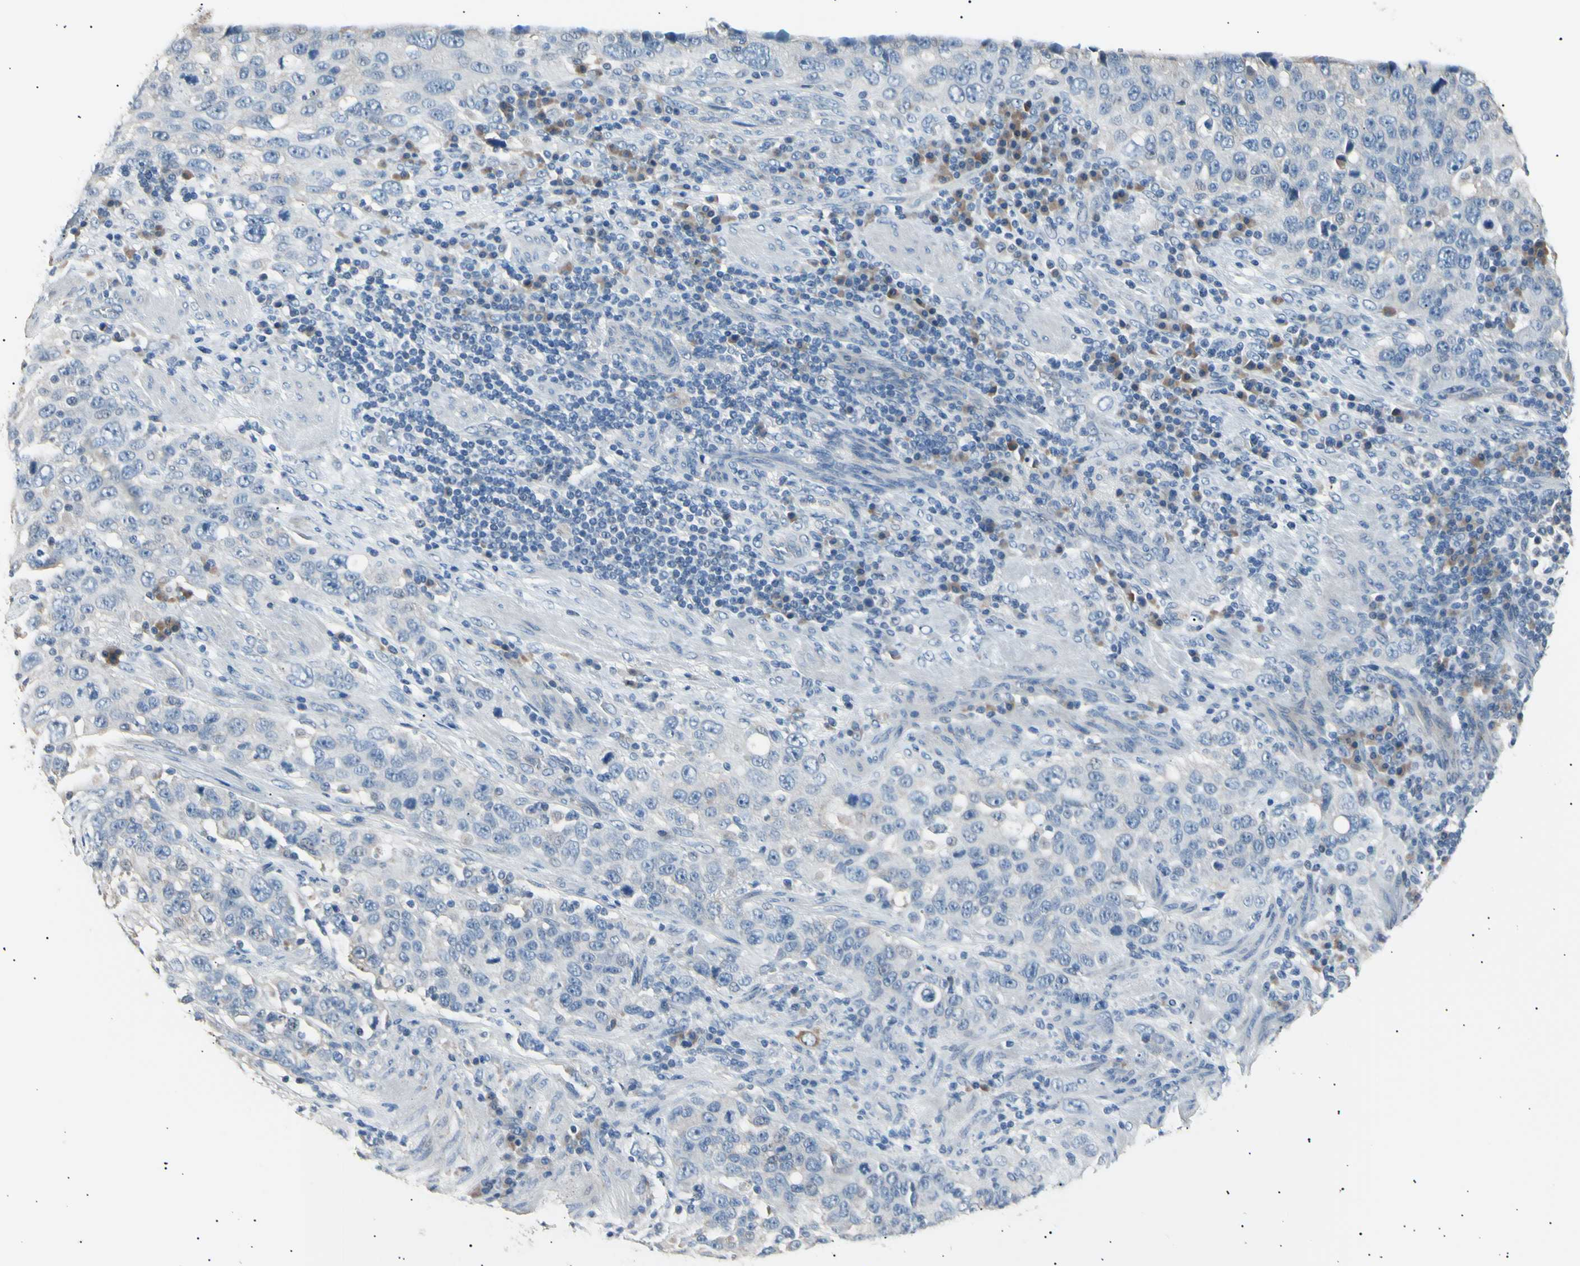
{"staining": {"intensity": "negative", "quantity": "none", "location": "none"}, "tissue": "stomach cancer", "cell_type": "Tumor cells", "image_type": "cancer", "snomed": [{"axis": "morphology", "description": "Normal tissue, NOS"}, {"axis": "morphology", "description": "Adenocarcinoma, NOS"}, {"axis": "topography", "description": "Stomach"}], "caption": "A high-resolution photomicrograph shows immunohistochemistry (IHC) staining of stomach cancer, which exhibits no significant expression in tumor cells. (Immunohistochemistry, brightfield microscopy, high magnification).", "gene": "LDLR", "patient": {"sex": "male", "age": 48}}